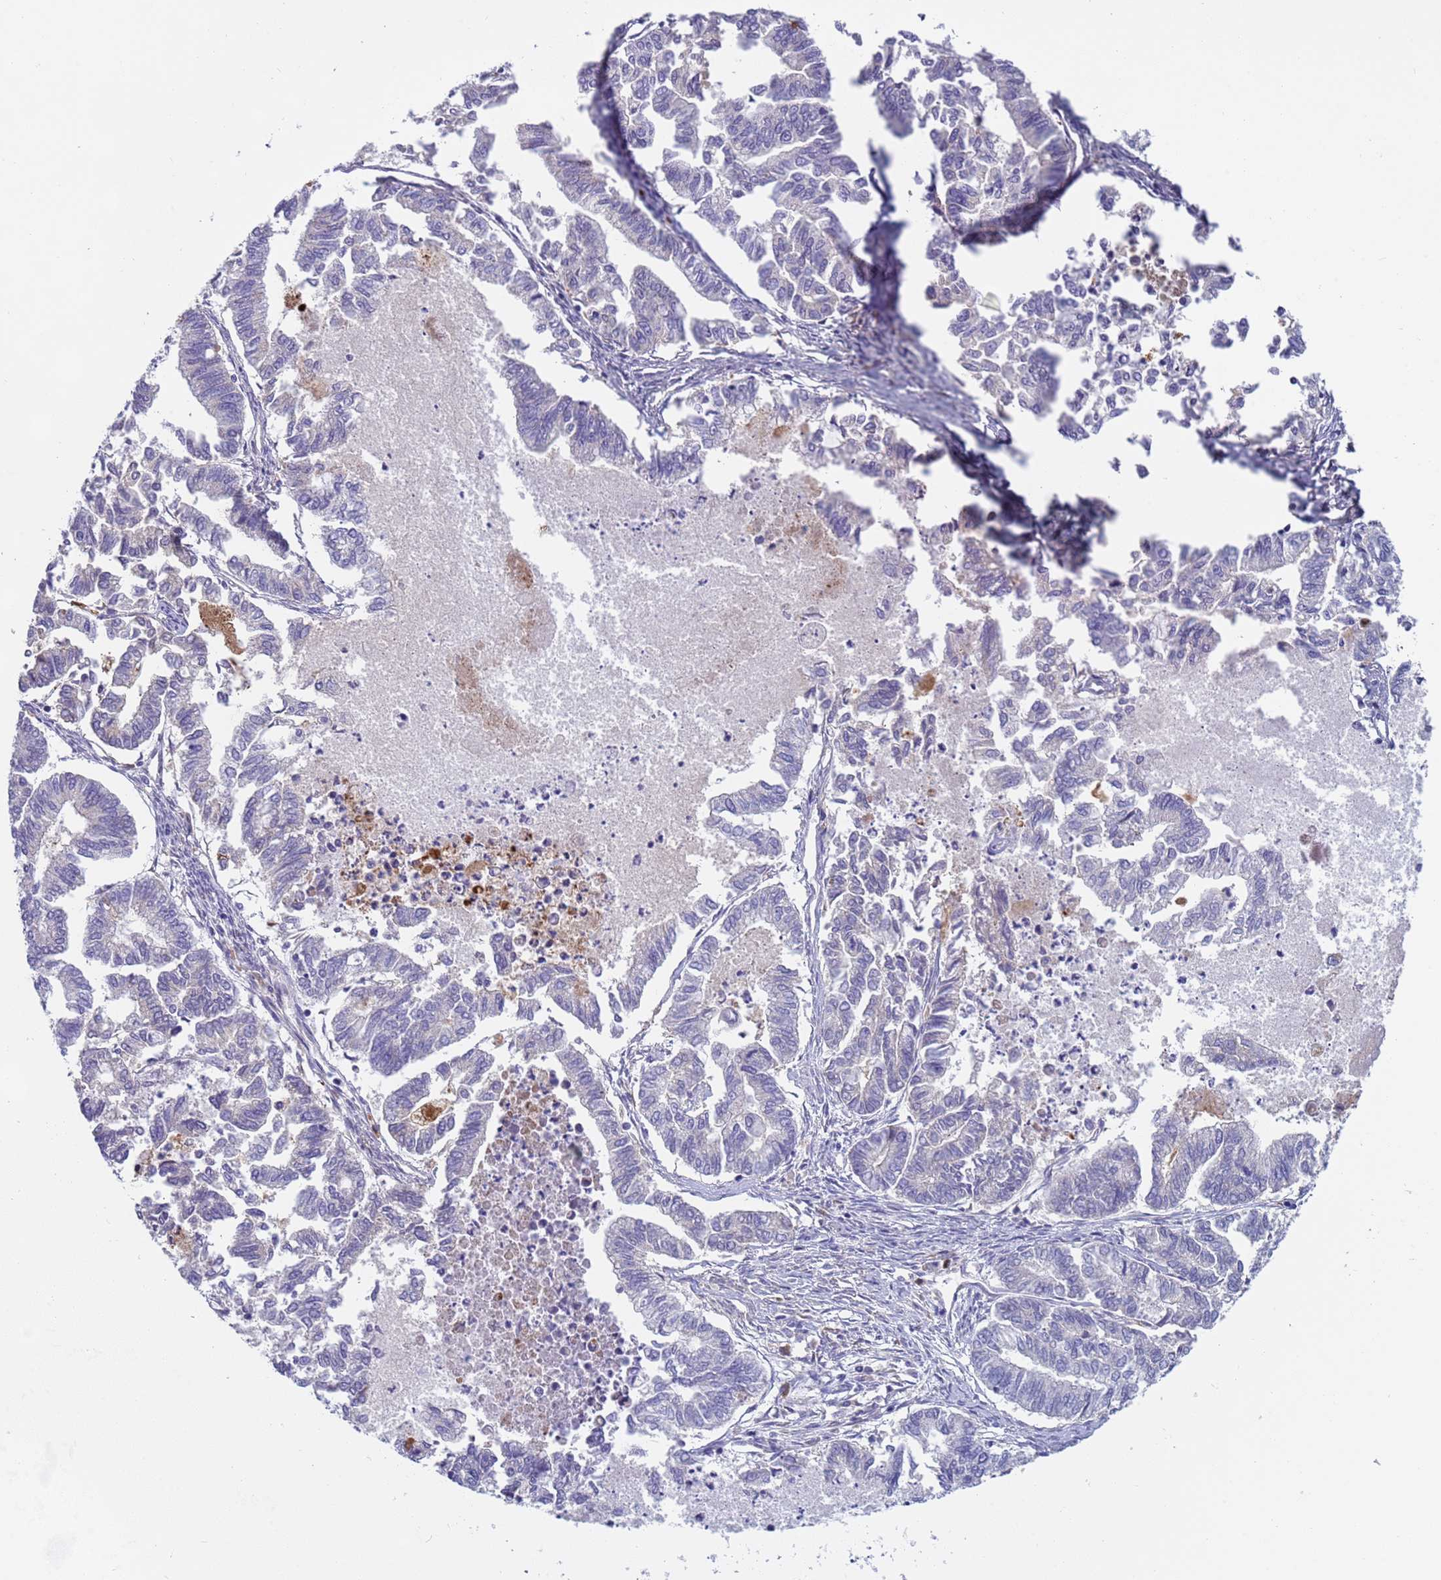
{"staining": {"intensity": "negative", "quantity": "none", "location": "none"}, "tissue": "endometrial cancer", "cell_type": "Tumor cells", "image_type": "cancer", "snomed": [{"axis": "morphology", "description": "Adenocarcinoma, NOS"}, {"axis": "topography", "description": "Endometrium"}], "caption": "This is an immunohistochemistry (IHC) photomicrograph of endometrial cancer (adenocarcinoma). There is no positivity in tumor cells.", "gene": "C4orf46", "patient": {"sex": "female", "age": 79}}